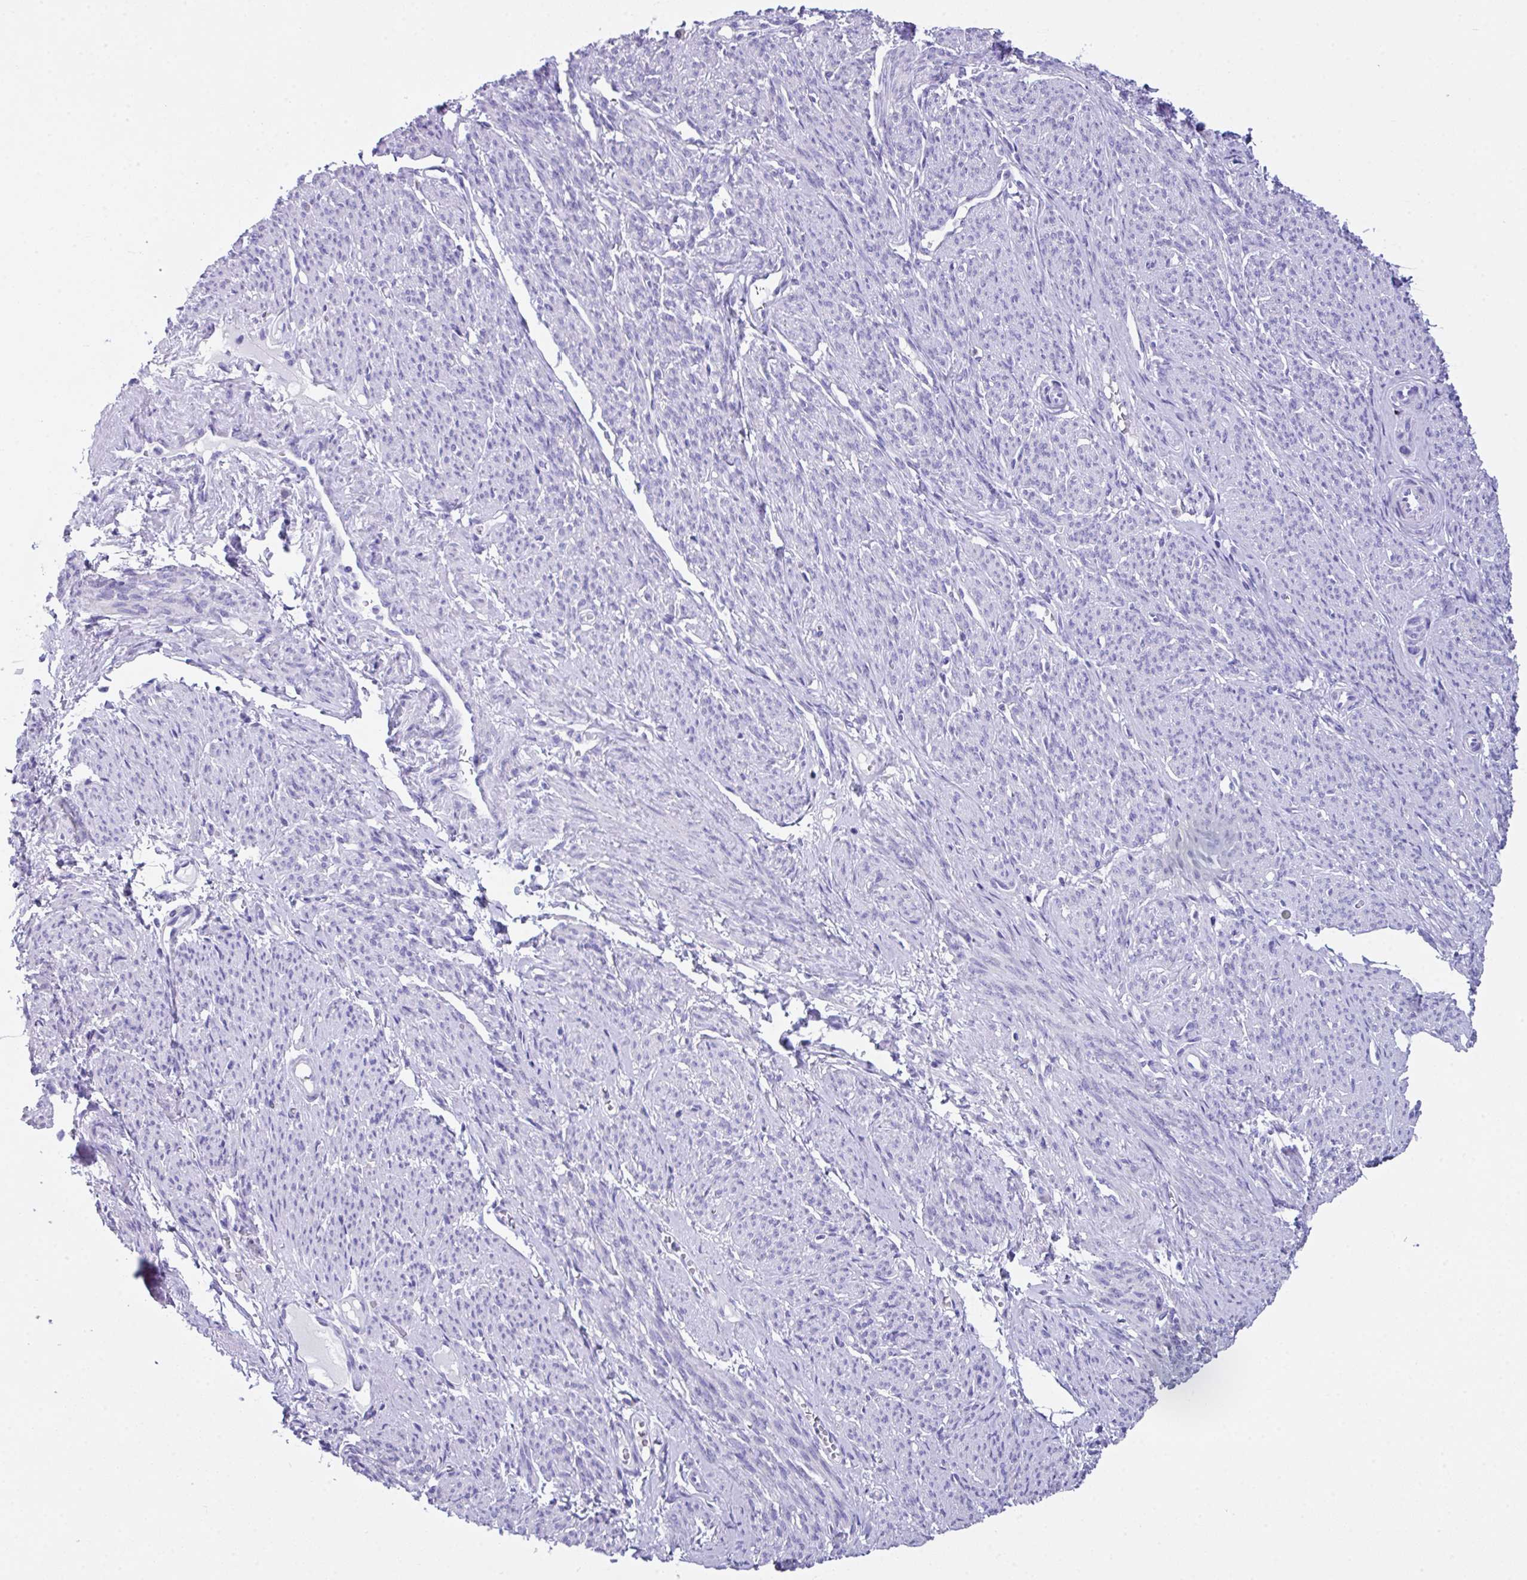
{"staining": {"intensity": "negative", "quantity": "none", "location": "none"}, "tissue": "smooth muscle", "cell_type": "Smooth muscle cells", "image_type": "normal", "snomed": [{"axis": "morphology", "description": "Normal tissue, NOS"}, {"axis": "topography", "description": "Smooth muscle"}], "caption": "Immunohistochemistry of unremarkable smooth muscle displays no expression in smooth muscle cells.", "gene": "LGALS4", "patient": {"sex": "female", "age": 65}}